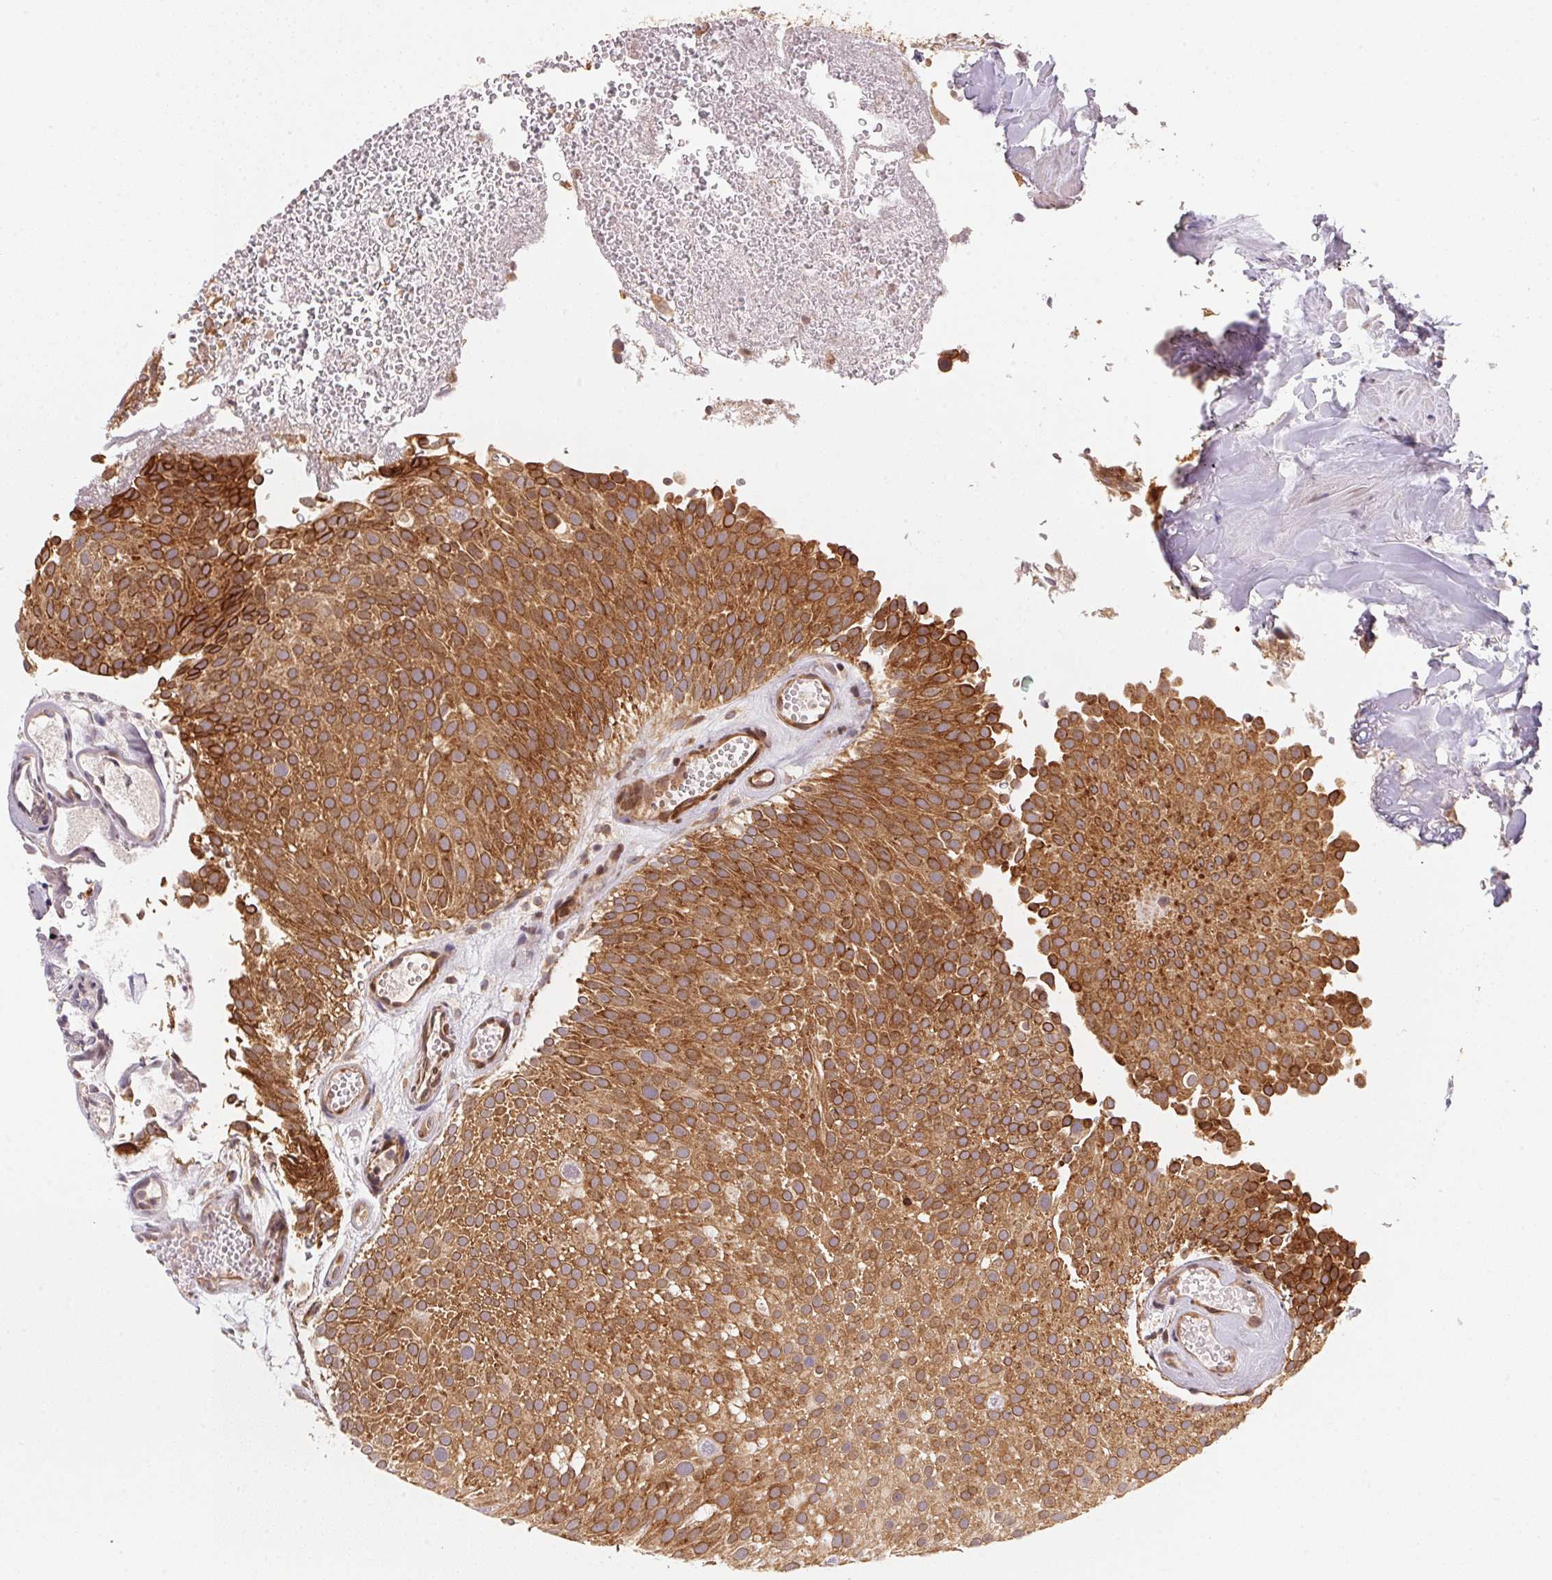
{"staining": {"intensity": "strong", "quantity": ">75%", "location": "cytoplasmic/membranous"}, "tissue": "urothelial cancer", "cell_type": "Tumor cells", "image_type": "cancer", "snomed": [{"axis": "morphology", "description": "Urothelial carcinoma, Low grade"}, {"axis": "topography", "description": "Urinary bladder"}], "caption": "A high amount of strong cytoplasmic/membranous positivity is appreciated in approximately >75% of tumor cells in urothelial cancer tissue. Ihc stains the protein of interest in brown and the nuclei are stained blue.", "gene": "EI24", "patient": {"sex": "male", "age": 78}}